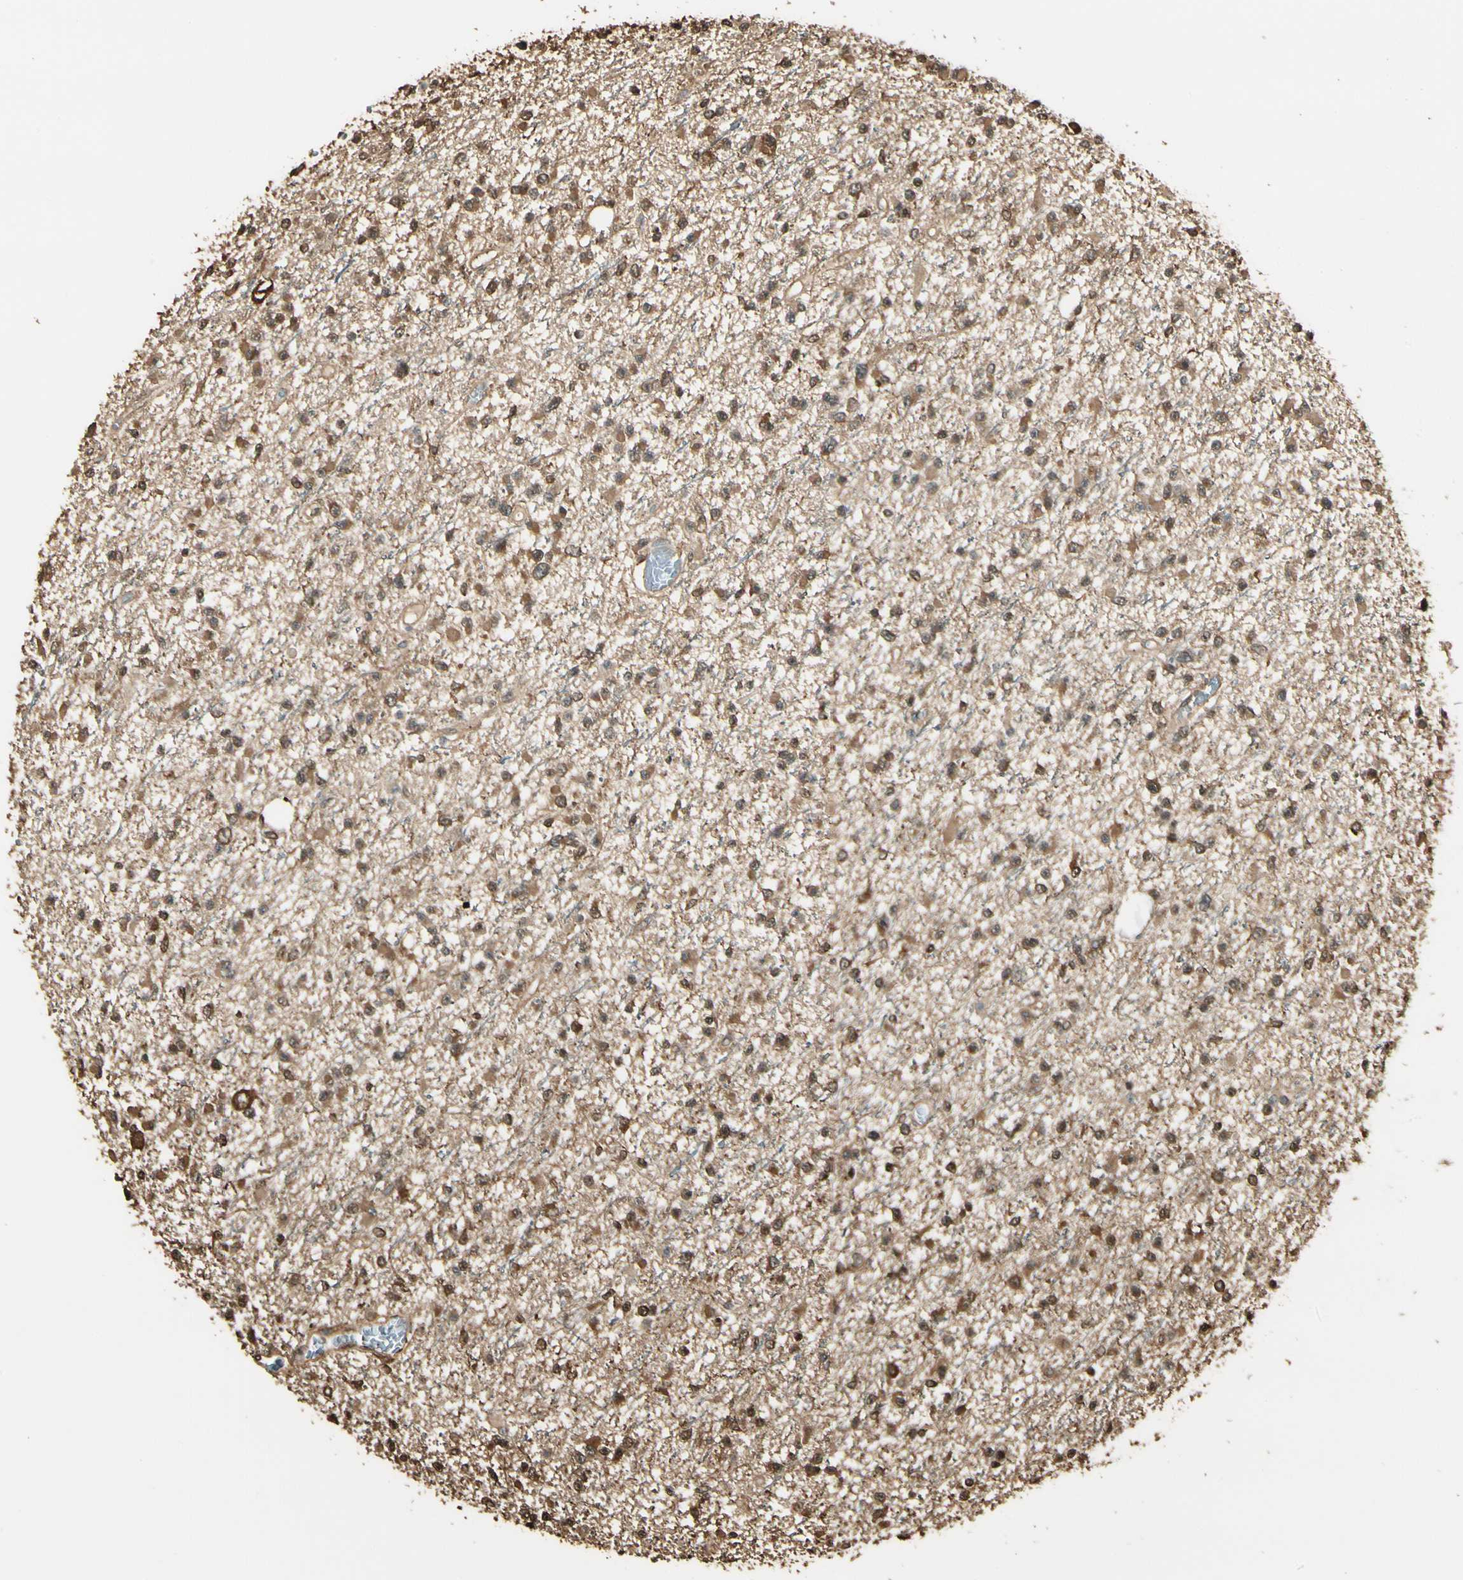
{"staining": {"intensity": "moderate", "quantity": ">75%", "location": "cytoplasmic/membranous,nuclear"}, "tissue": "glioma", "cell_type": "Tumor cells", "image_type": "cancer", "snomed": [{"axis": "morphology", "description": "Glioma, malignant, Low grade"}, {"axis": "topography", "description": "Brain"}], "caption": "Malignant glioma (low-grade) stained for a protein (brown) displays moderate cytoplasmic/membranous and nuclear positive expression in approximately >75% of tumor cells.", "gene": "YWHAE", "patient": {"sex": "female", "age": 22}}